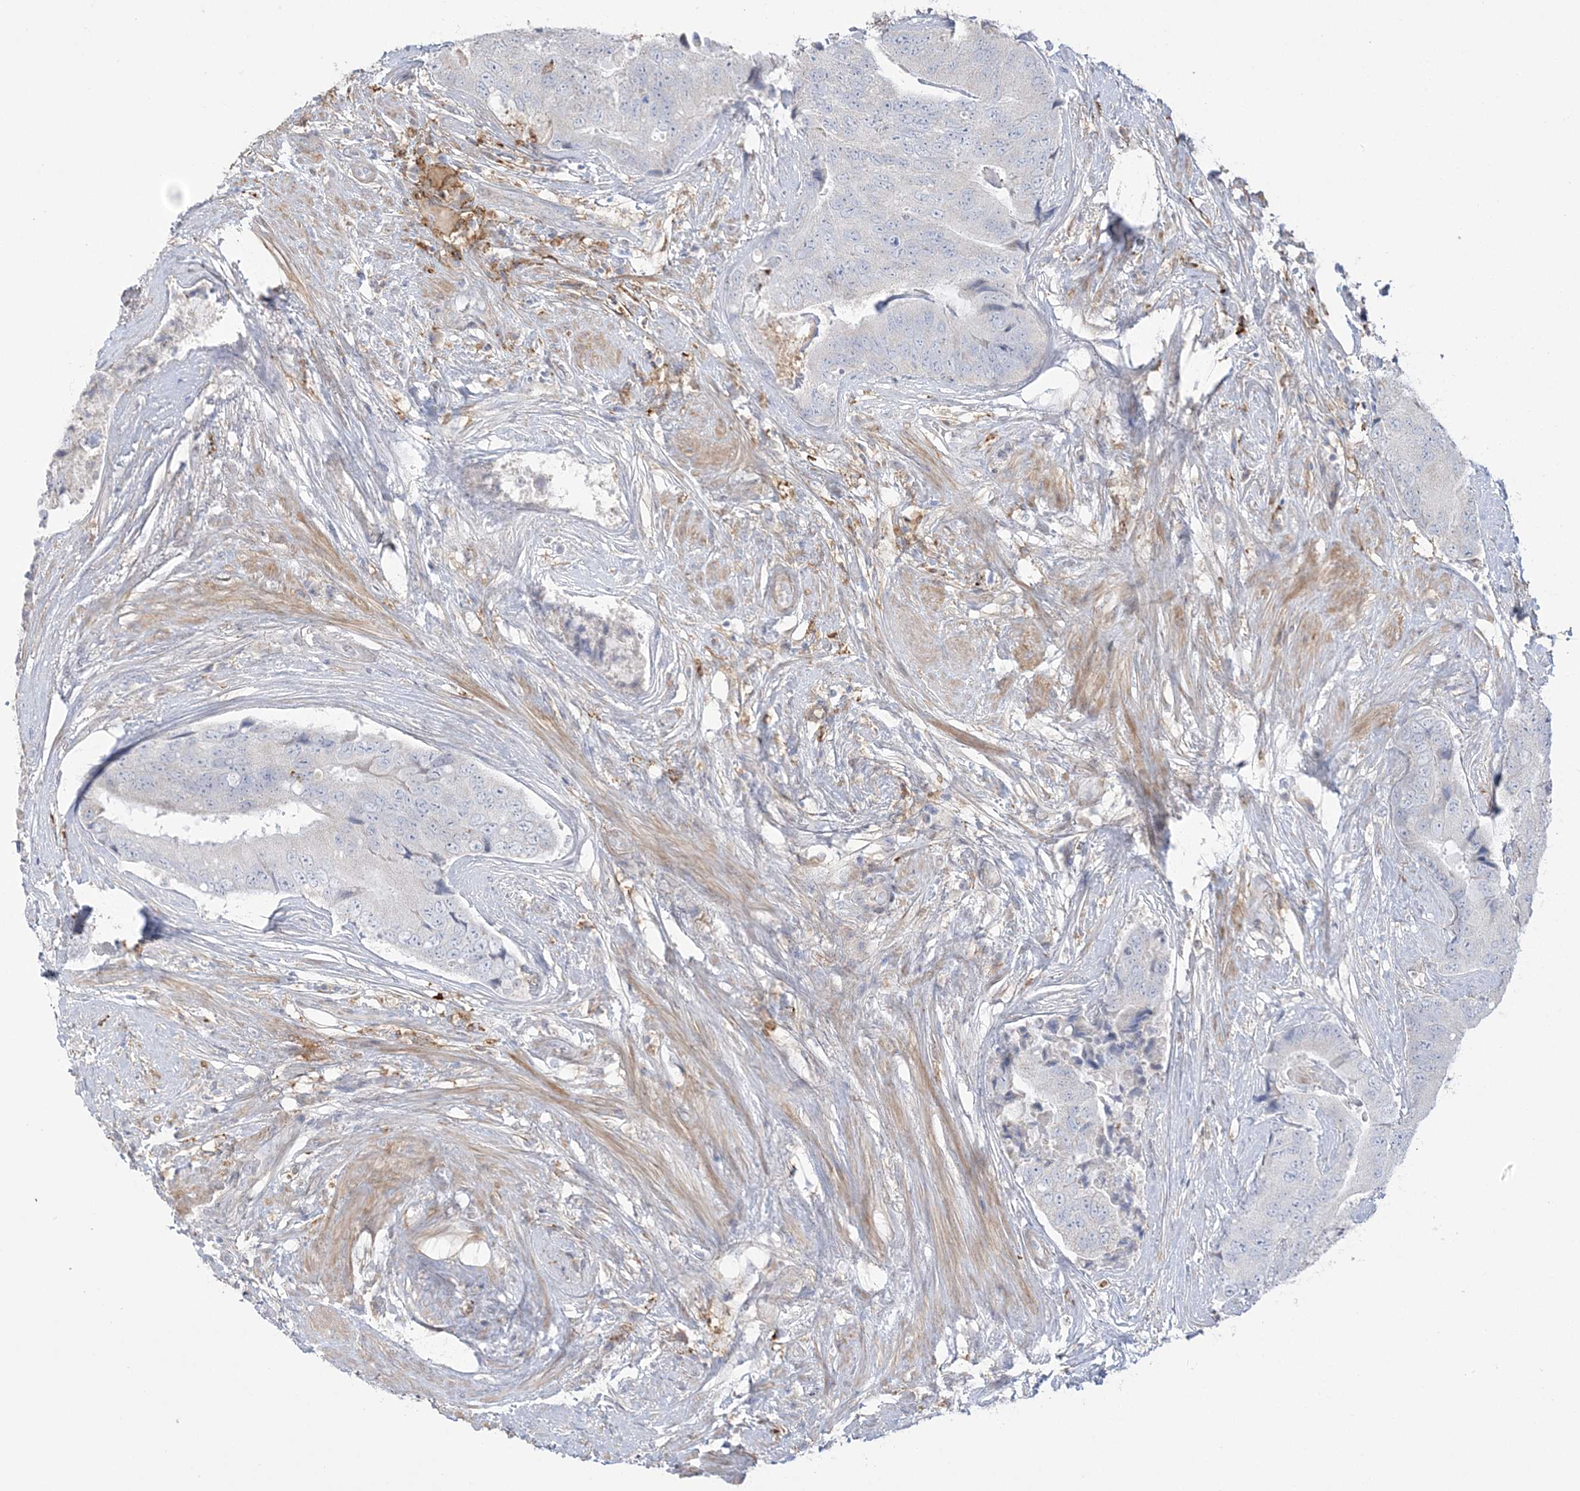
{"staining": {"intensity": "negative", "quantity": "none", "location": "none"}, "tissue": "prostate cancer", "cell_type": "Tumor cells", "image_type": "cancer", "snomed": [{"axis": "morphology", "description": "Adenocarcinoma, High grade"}, {"axis": "topography", "description": "Prostate"}], "caption": "The micrograph exhibits no staining of tumor cells in prostate cancer (adenocarcinoma (high-grade)). Brightfield microscopy of IHC stained with DAB (brown) and hematoxylin (blue), captured at high magnification.", "gene": "HAAO", "patient": {"sex": "male", "age": 70}}